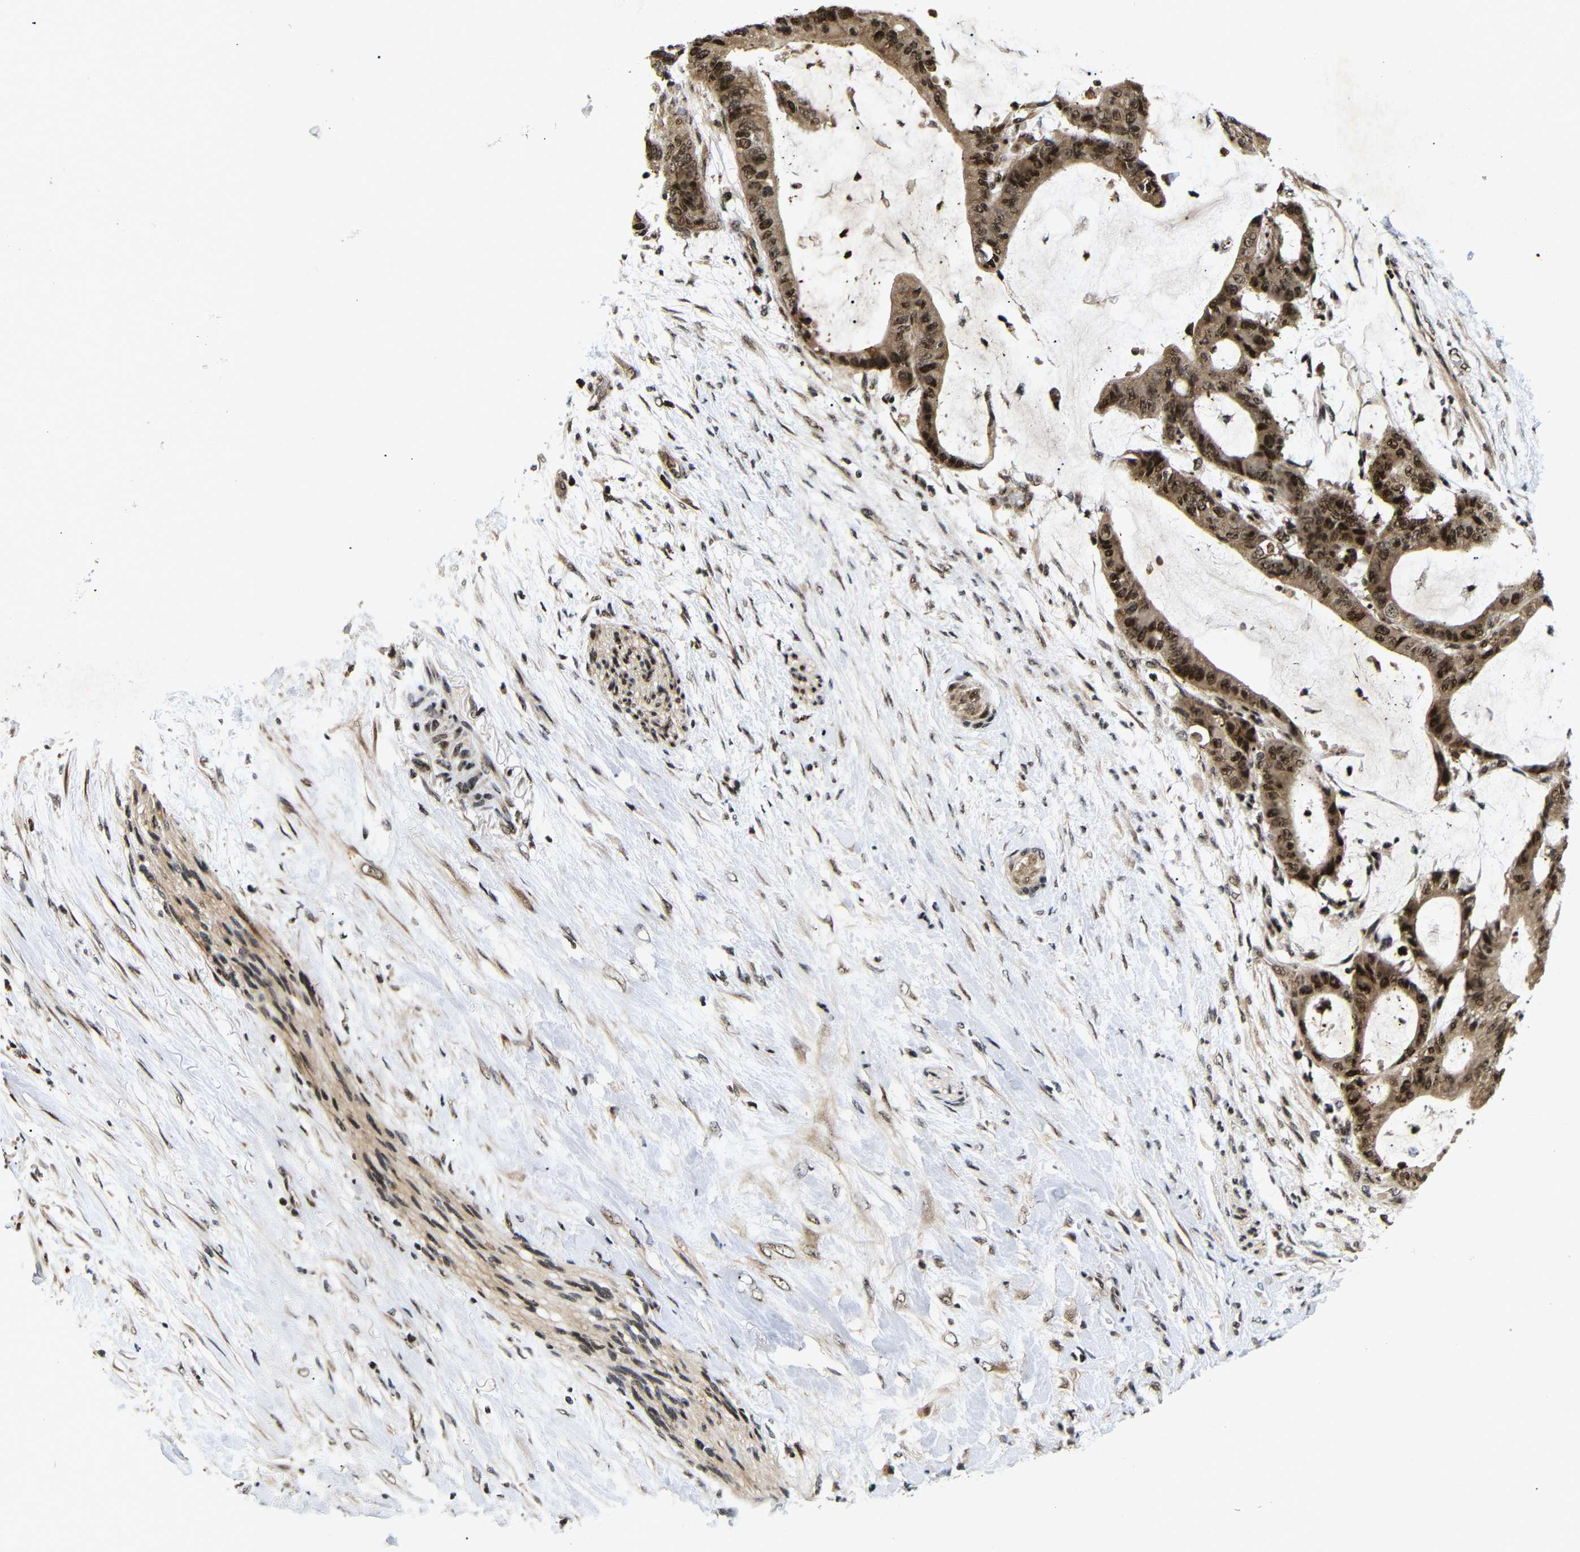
{"staining": {"intensity": "strong", "quantity": ">75%", "location": "cytoplasmic/membranous,nuclear"}, "tissue": "liver cancer", "cell_type": "Tumor cells", "image_type": "cancer", "snomed": [{"axis": "morphology", "description": "Cholangiocarcinoma"}, {"axis": "topography", "description": "Liver"}], "caption": "The histopathology image exhibits a brown stain indicating the presence of a protein in the cytoplasmic/membranous and nuclear of tumor cells in liver cholangiocarcinoma.", "gene": "KIF23", "patient": {"sex": "female", "age": 73}}